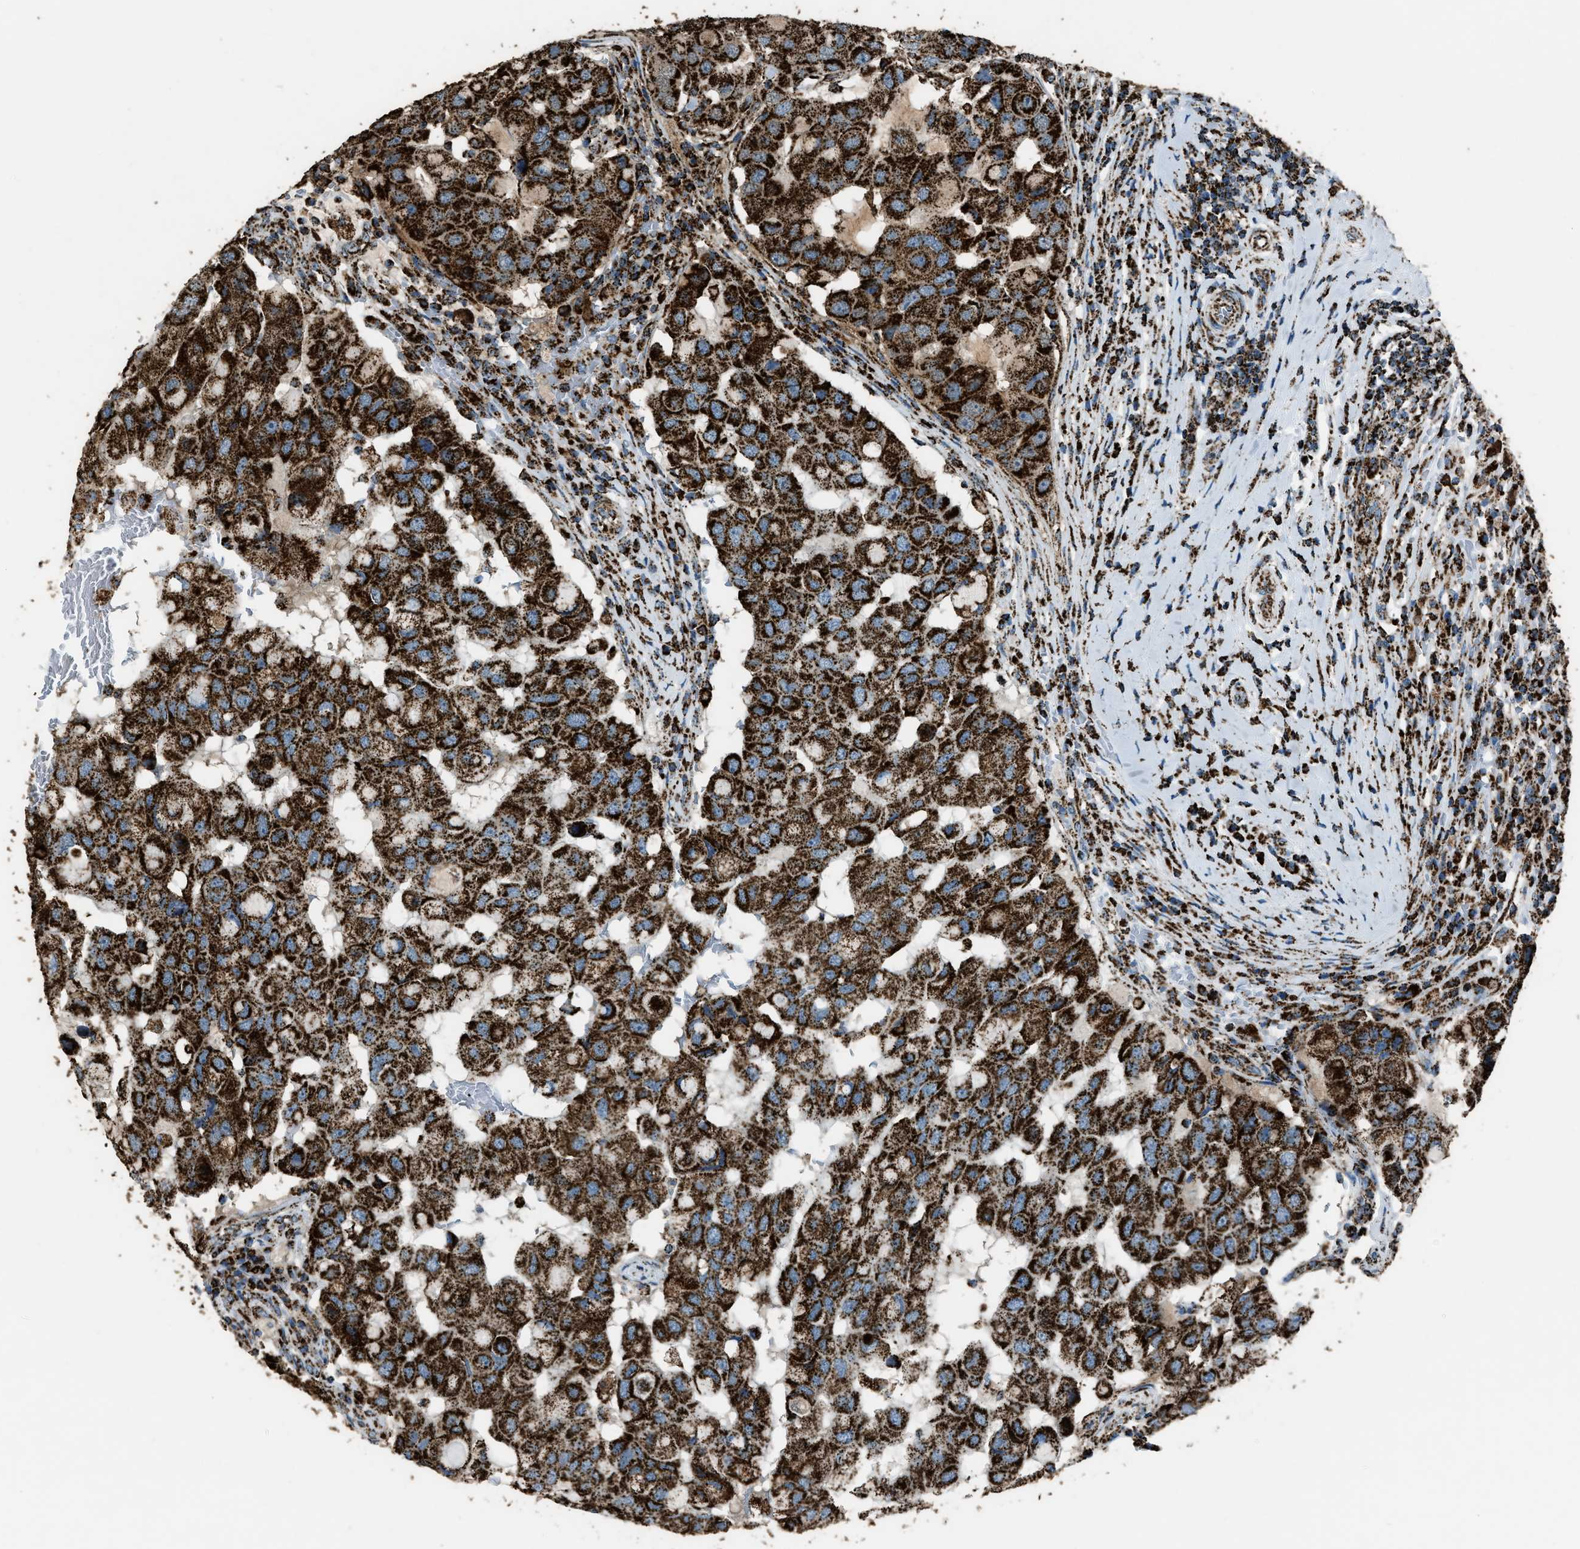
{"staining": {"intensity": "strong", "quantity": ">75%", "location": "cytoplasmic/membranous"}, "tissue": "breast cancer", "cell_type": "Tumor cells", "image_type": "cancer", "snomed": [{"axis": "morphology", "description": "Duct carcinoma"}, {"axis": "topography", "description": "Breast"}], "caption": "Immunohistochemical staining of human breast intraductal carcinoma shows high levels of strong cytoplasmic/membranous protein positivity in about >75% of tumor cells.", "gene": "MDH2", "patient": {"sex": "female", "age": 27}}